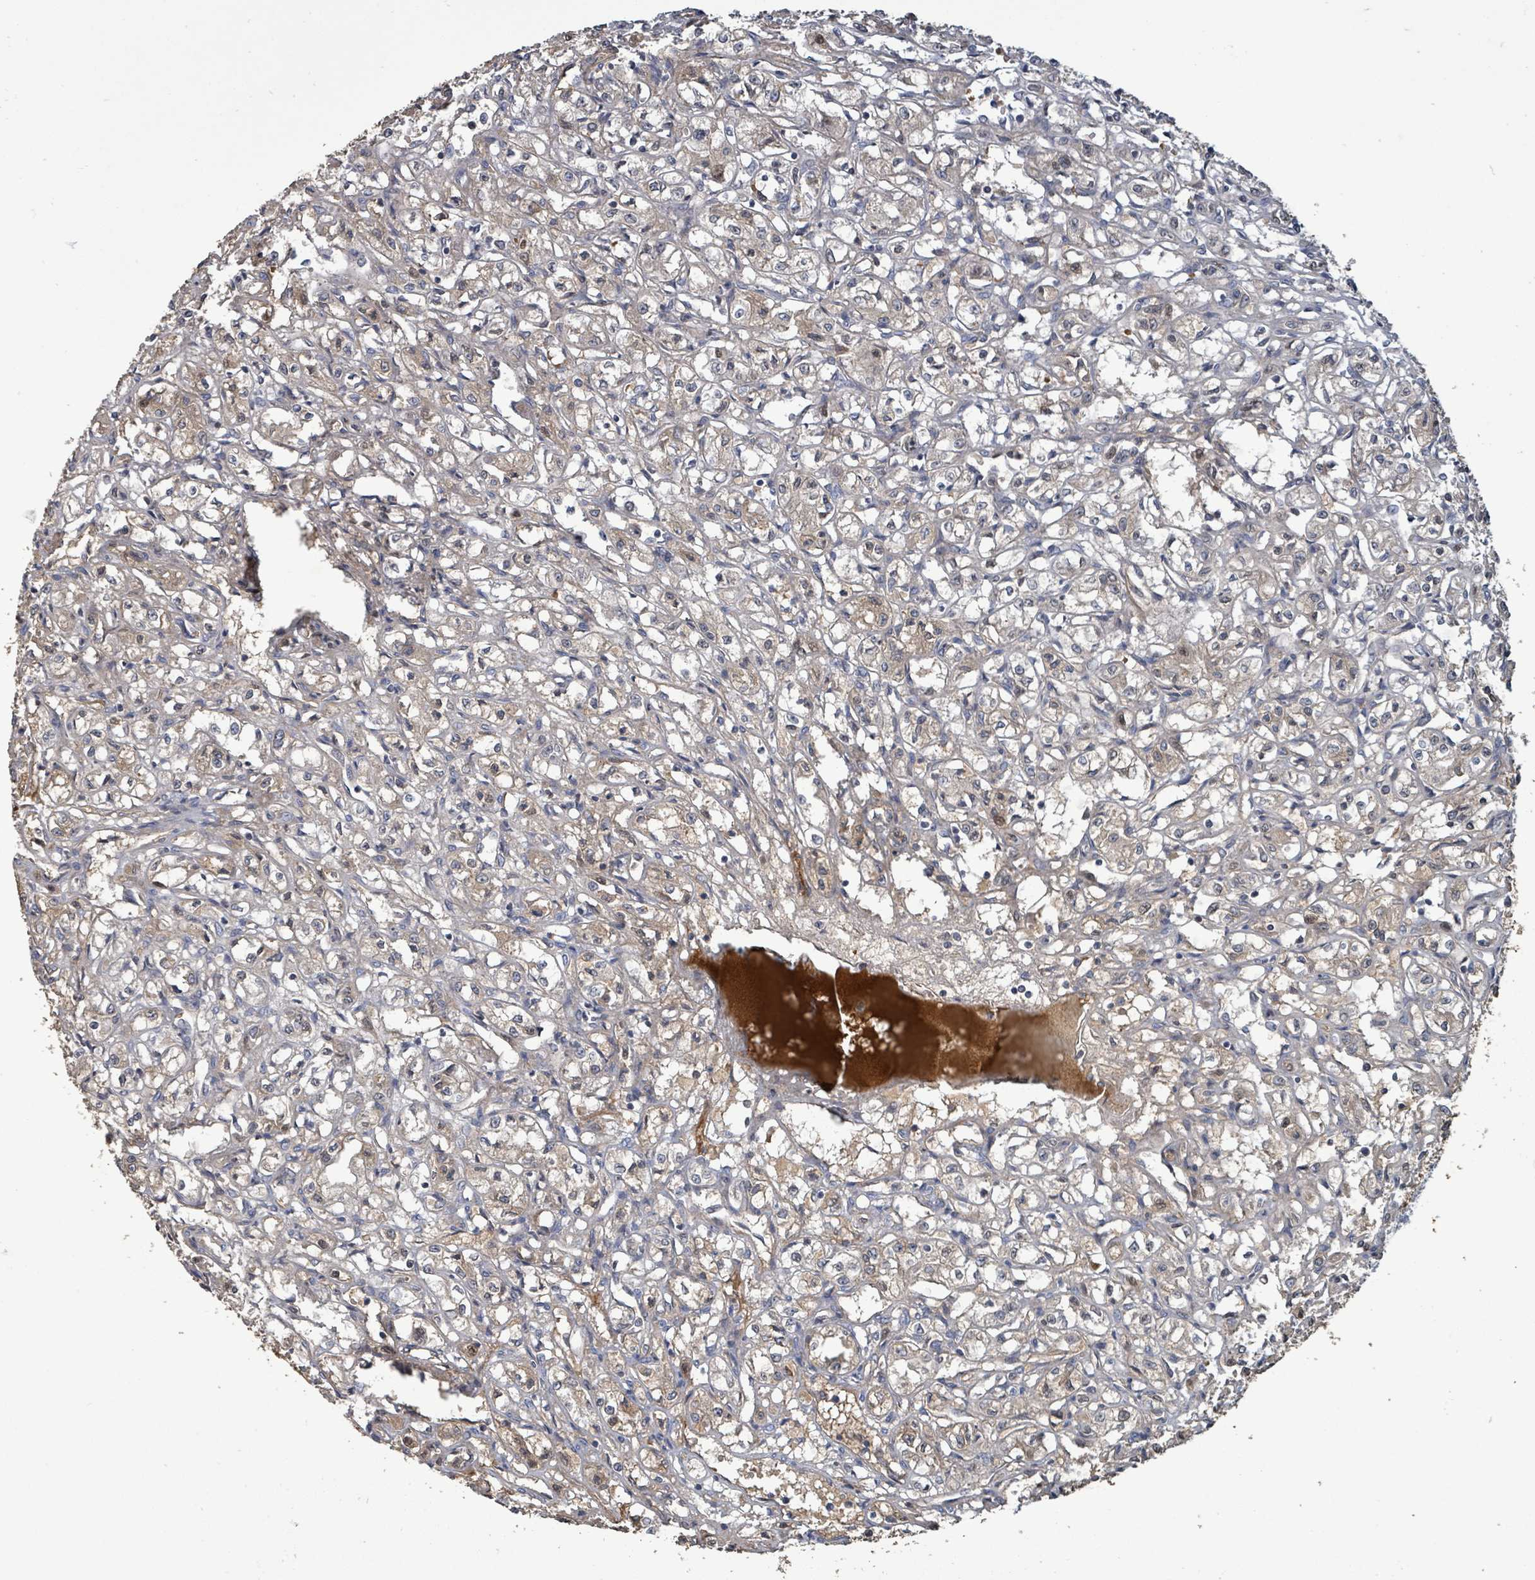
{"staining": {"intensity": "negative", "quantity": "none", "location": "none"}, "tissue": "renal cancer", "cell_type": "Tumor cells", "image_type": "cancer", "snomed": [{"axis": "morphology", "description": "Adenocarcinoma, NOS"}, {"axis": "topography", "description": "Kidney"}], "caption": "Photomicrograph shows no significant protein staining in tumor cells of adenocarcinoma (renal). (Immunohistochemistry, brightfield microscopy, high magnification).", "gene": "GRM8", "patient": {"sex": "male", "age": 56}}